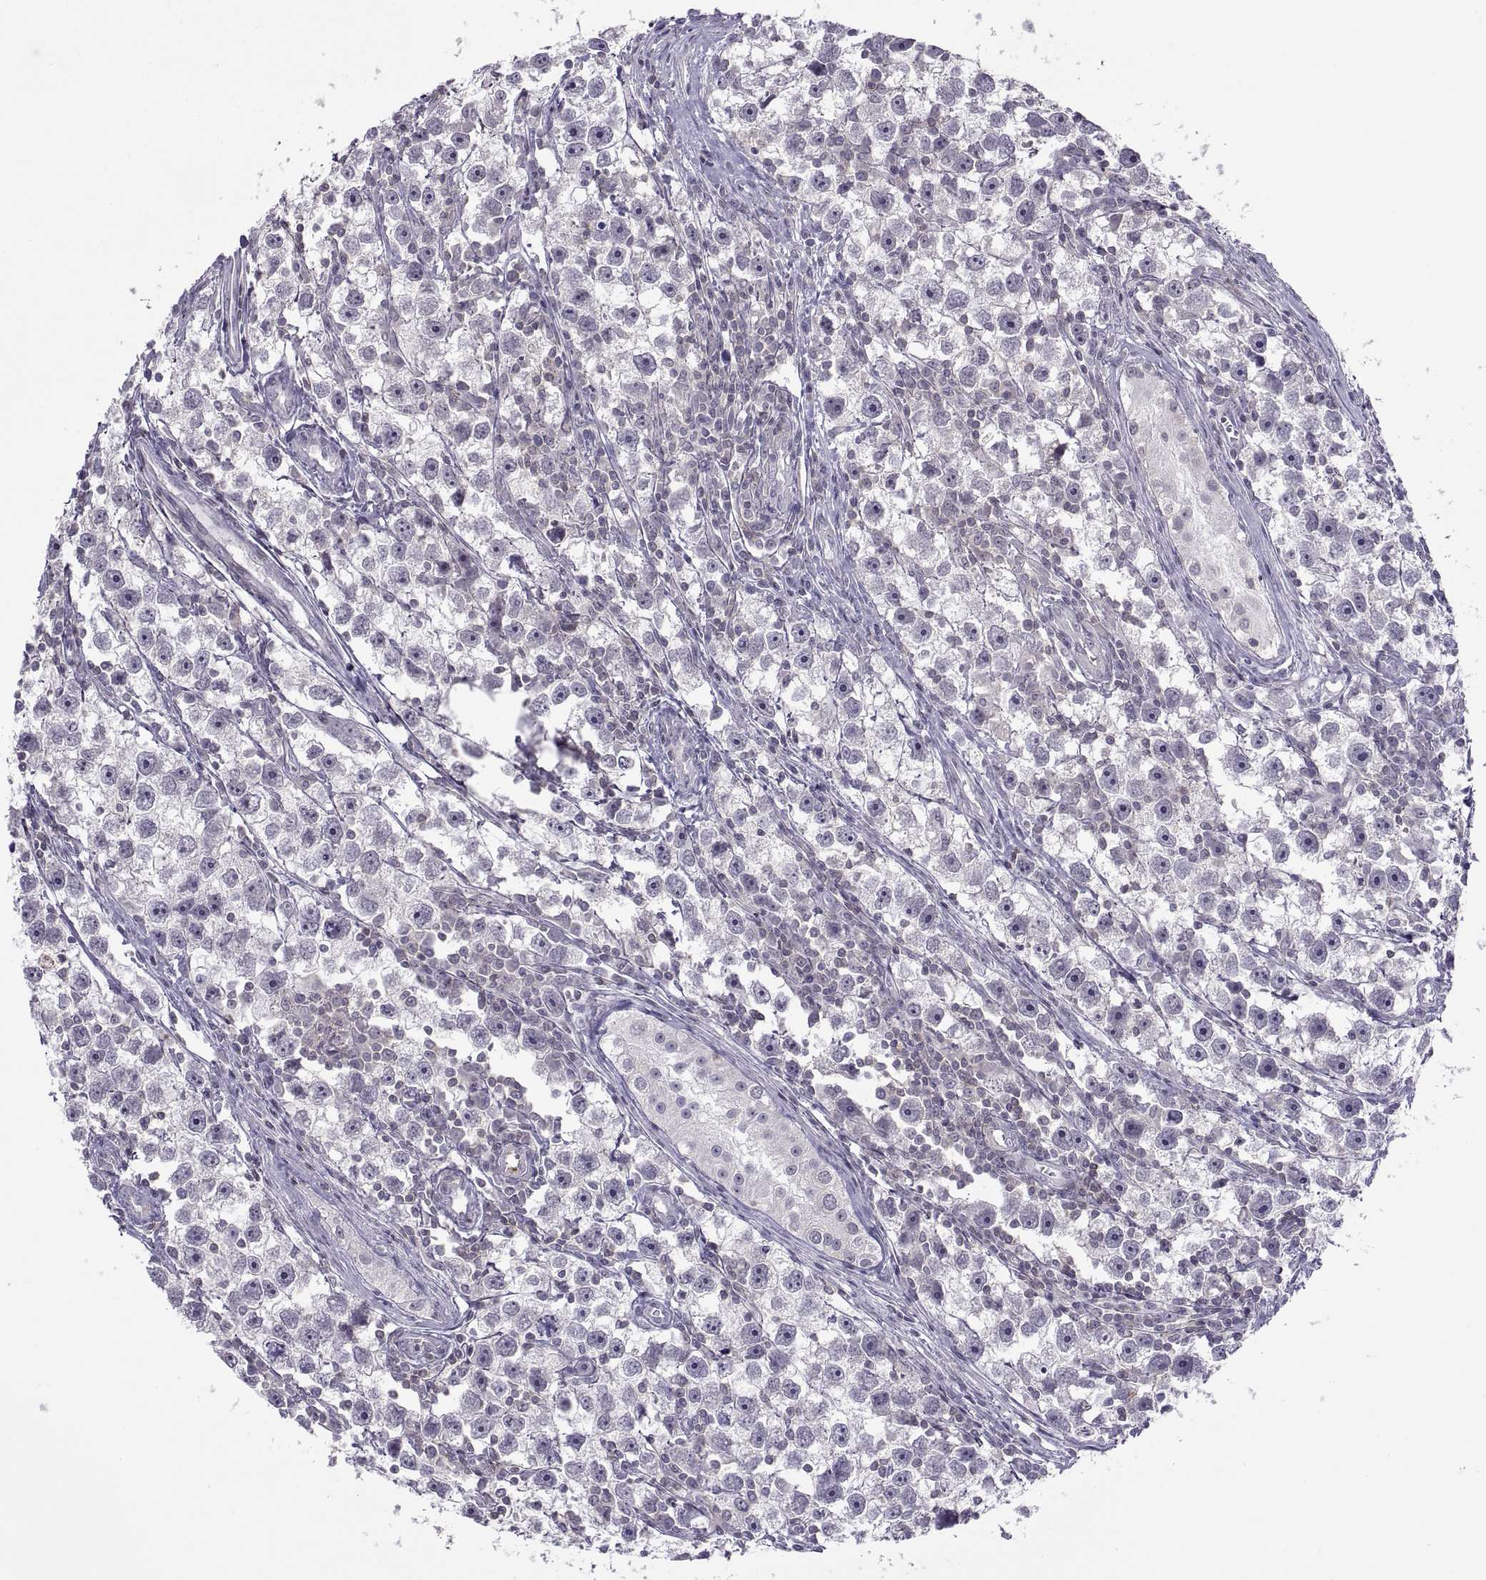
{"staining": {"intensity": "negative", "quantity": "none", "location": "none"}, "tissue": "testis cancer", "cell_type": "Tumor cells", "image_type": "cancer", "snomed": [{"axis": "morphology", "description": "Seminoma, NOS"}, {"axis": "topography", "description": "Testis"}], "caption": "Tumor cells are negative for protein expression in human seminoma (testis).", "gene": "TTC21A", "patient": {"sex": "male", "age": 30}}